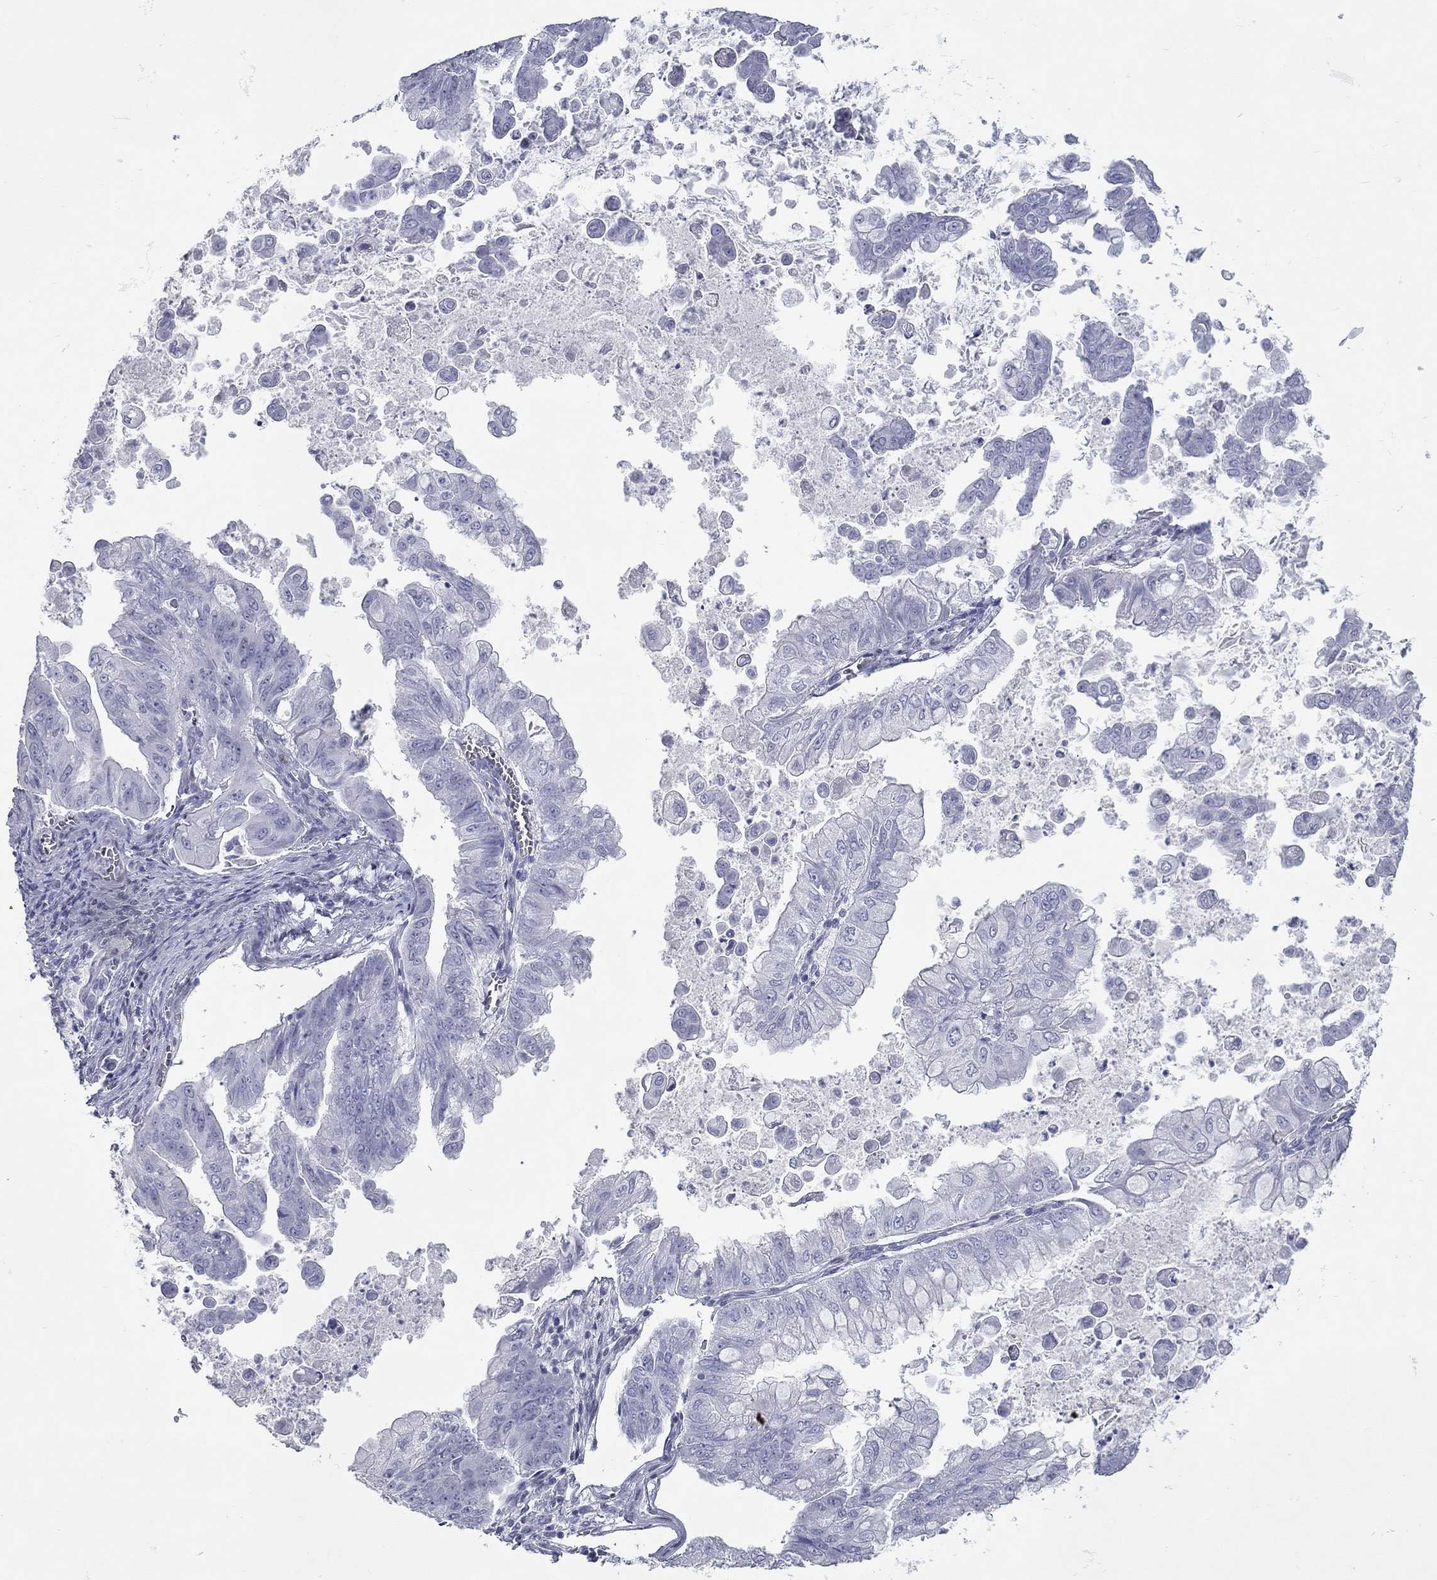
{"staining": {"intensity": "negative", "quantity": "none", "location": "none"}, "tissue": "stomach cancer", "cell_type": "Tumor cells", "image_type": "cancer", "snomed": [{"axis": "morphology", "description": "Adenocarcinoma, NOS"}, {"axis": "topography", "description": "Stomach, upper"}], "caption": "A micrograph of adenocarcinoma (stomach) stained for a protein displays no brown staining in tumor cells.", "gene": "ASF1B", "patient": {"sex": "male", "age": 80}}